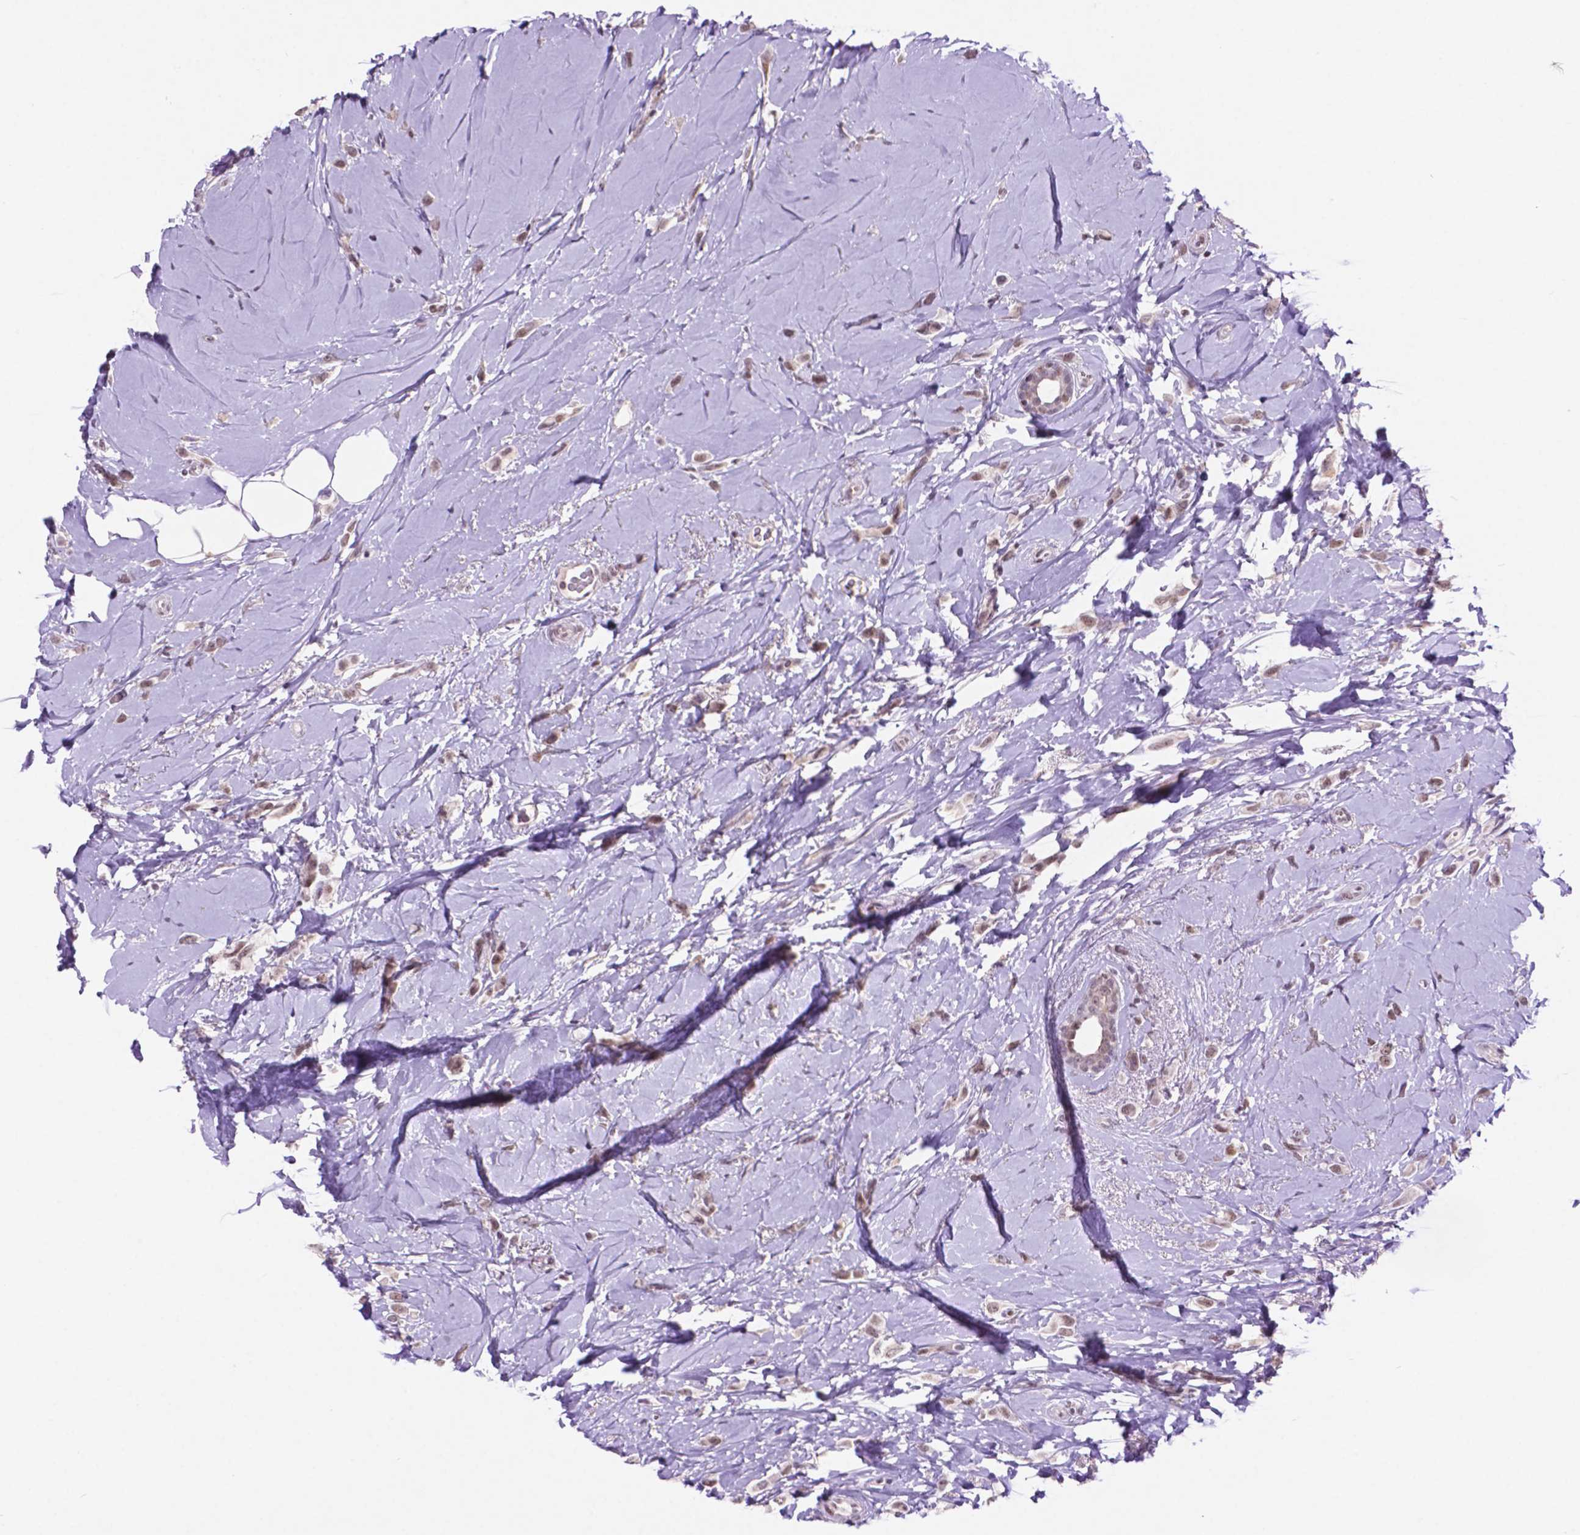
{"staining": {"intensity": "moderate", "quantity": ">75%", "location": "nuclear"}, "tissue": "breast cancer", "cell_type": "Tumor cells", "image_type": "cancer", "snomed": [{"axis": "morphology", "description": "Lobular carcinoma"}, {"axis": "topography", "description": "Breast"}], "caption": "Immunohistochemistry (IHC) staining of breast cancer, which reveals medium levels of moderate nuclear positivity in approximately >75% of tumor cells indicating moderate nuclear protein staining. The staining was performed using DAB (3,3'-diaminobenzidine) (brown) for protein detection and nuclei were counterstained in hematoxylin (blue).", "gene": "NCOR1", "patient": {"sex": "female", "age": 66}}